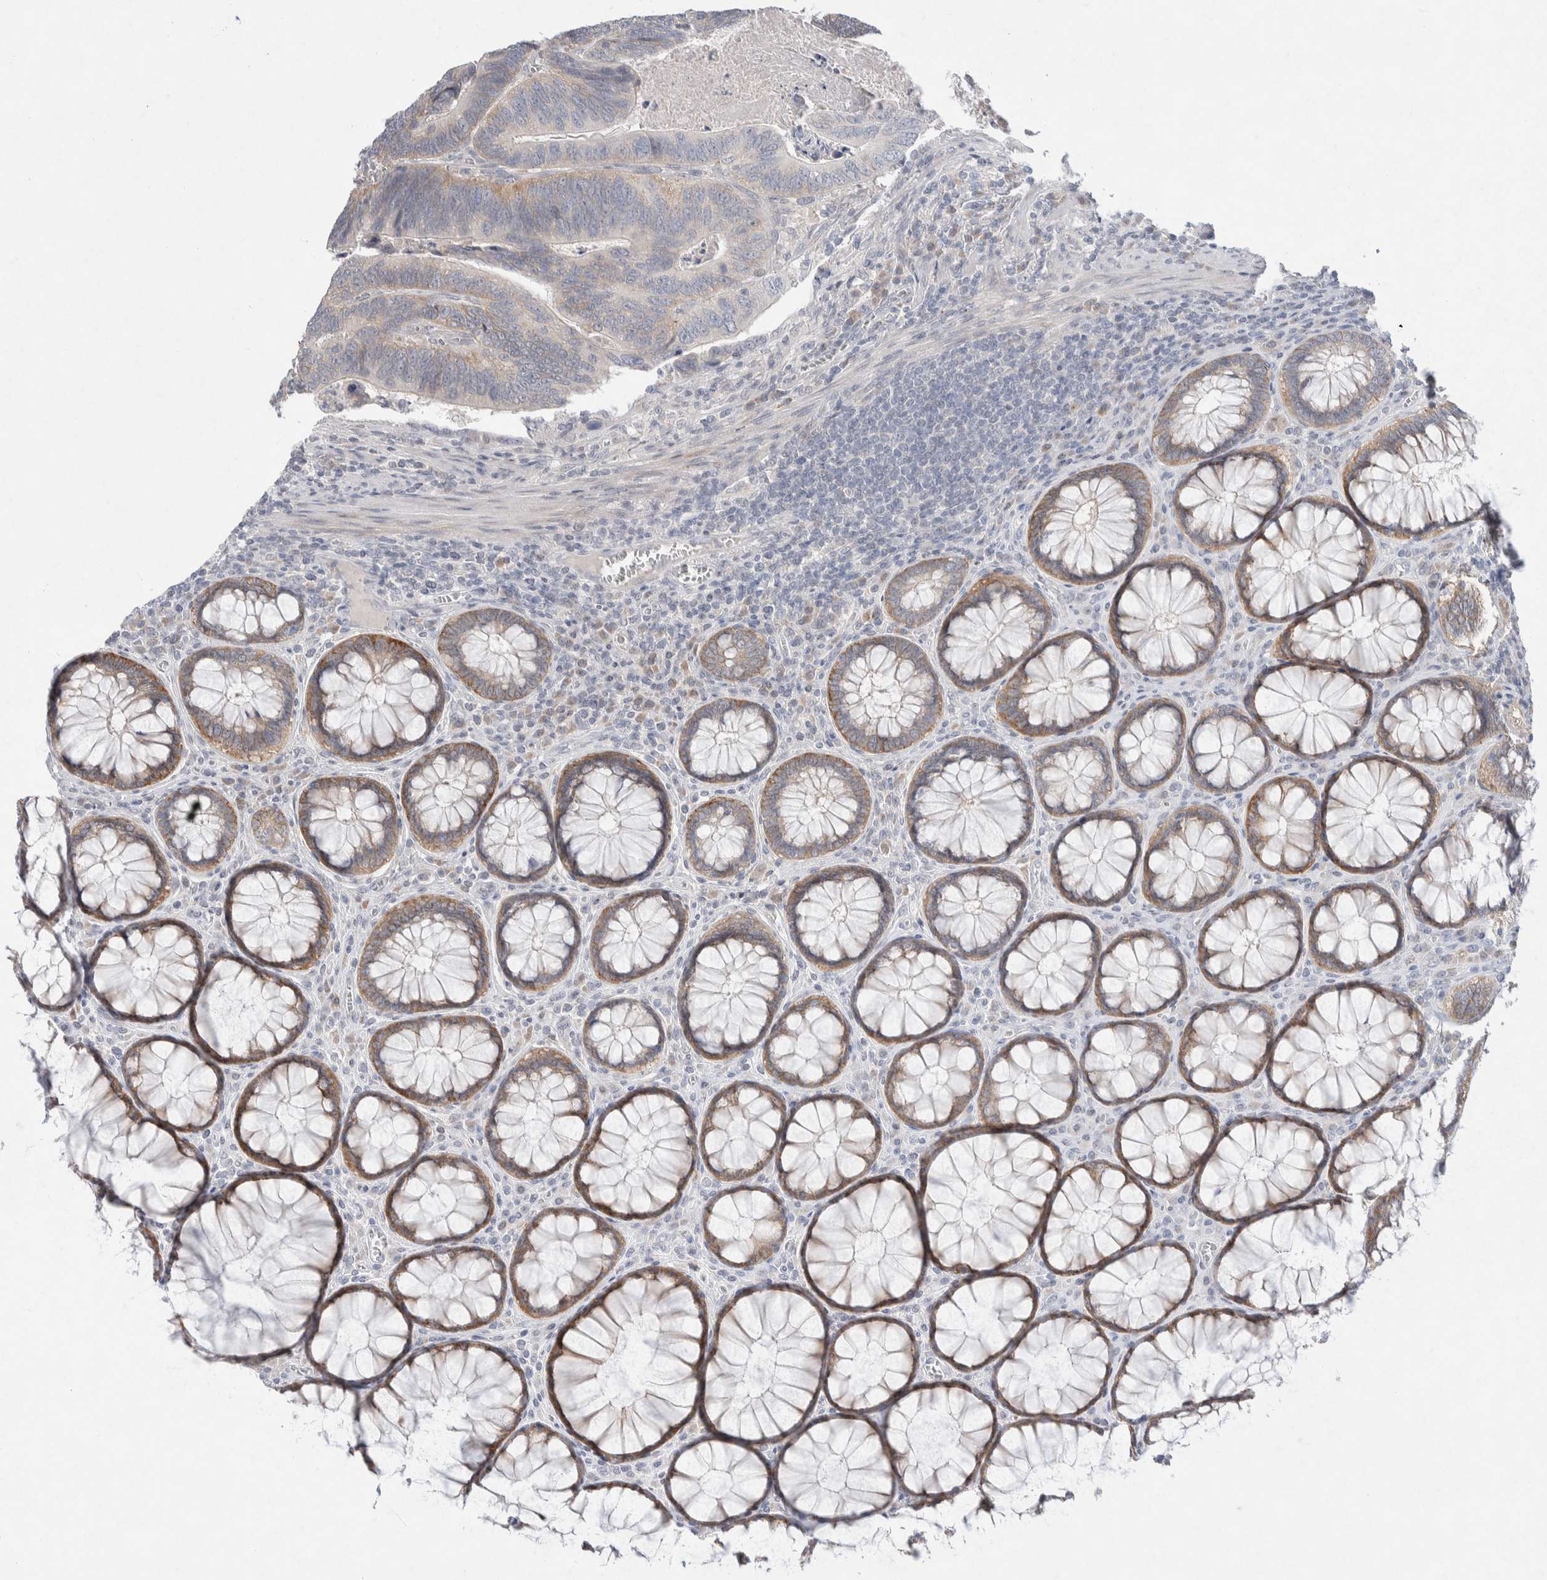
{"staining": {"intensity": "weak", "quantity": "<25%", "location": "cytoplasmic/membranous"}, "tissue": "colorectal cancer", "cell_type": "Tumor cells", "image_type": "cancer", "snomed": [{"axis": "morphology", "description": "Inflammation, NOS"}, {"axis": "morphology", "description": "Adenocarcinoma, NOS"}, {"axis": "topography", "description": "Colon"}], "caption": "This image is of colorectal cancer stained with immunohistochemistry to label a protein in brown with the nuclei are counter-stained blue. There is no staining in tumor cells.", "gene": "CMTM4", "patient": {"sex": "male", "age": 72}}